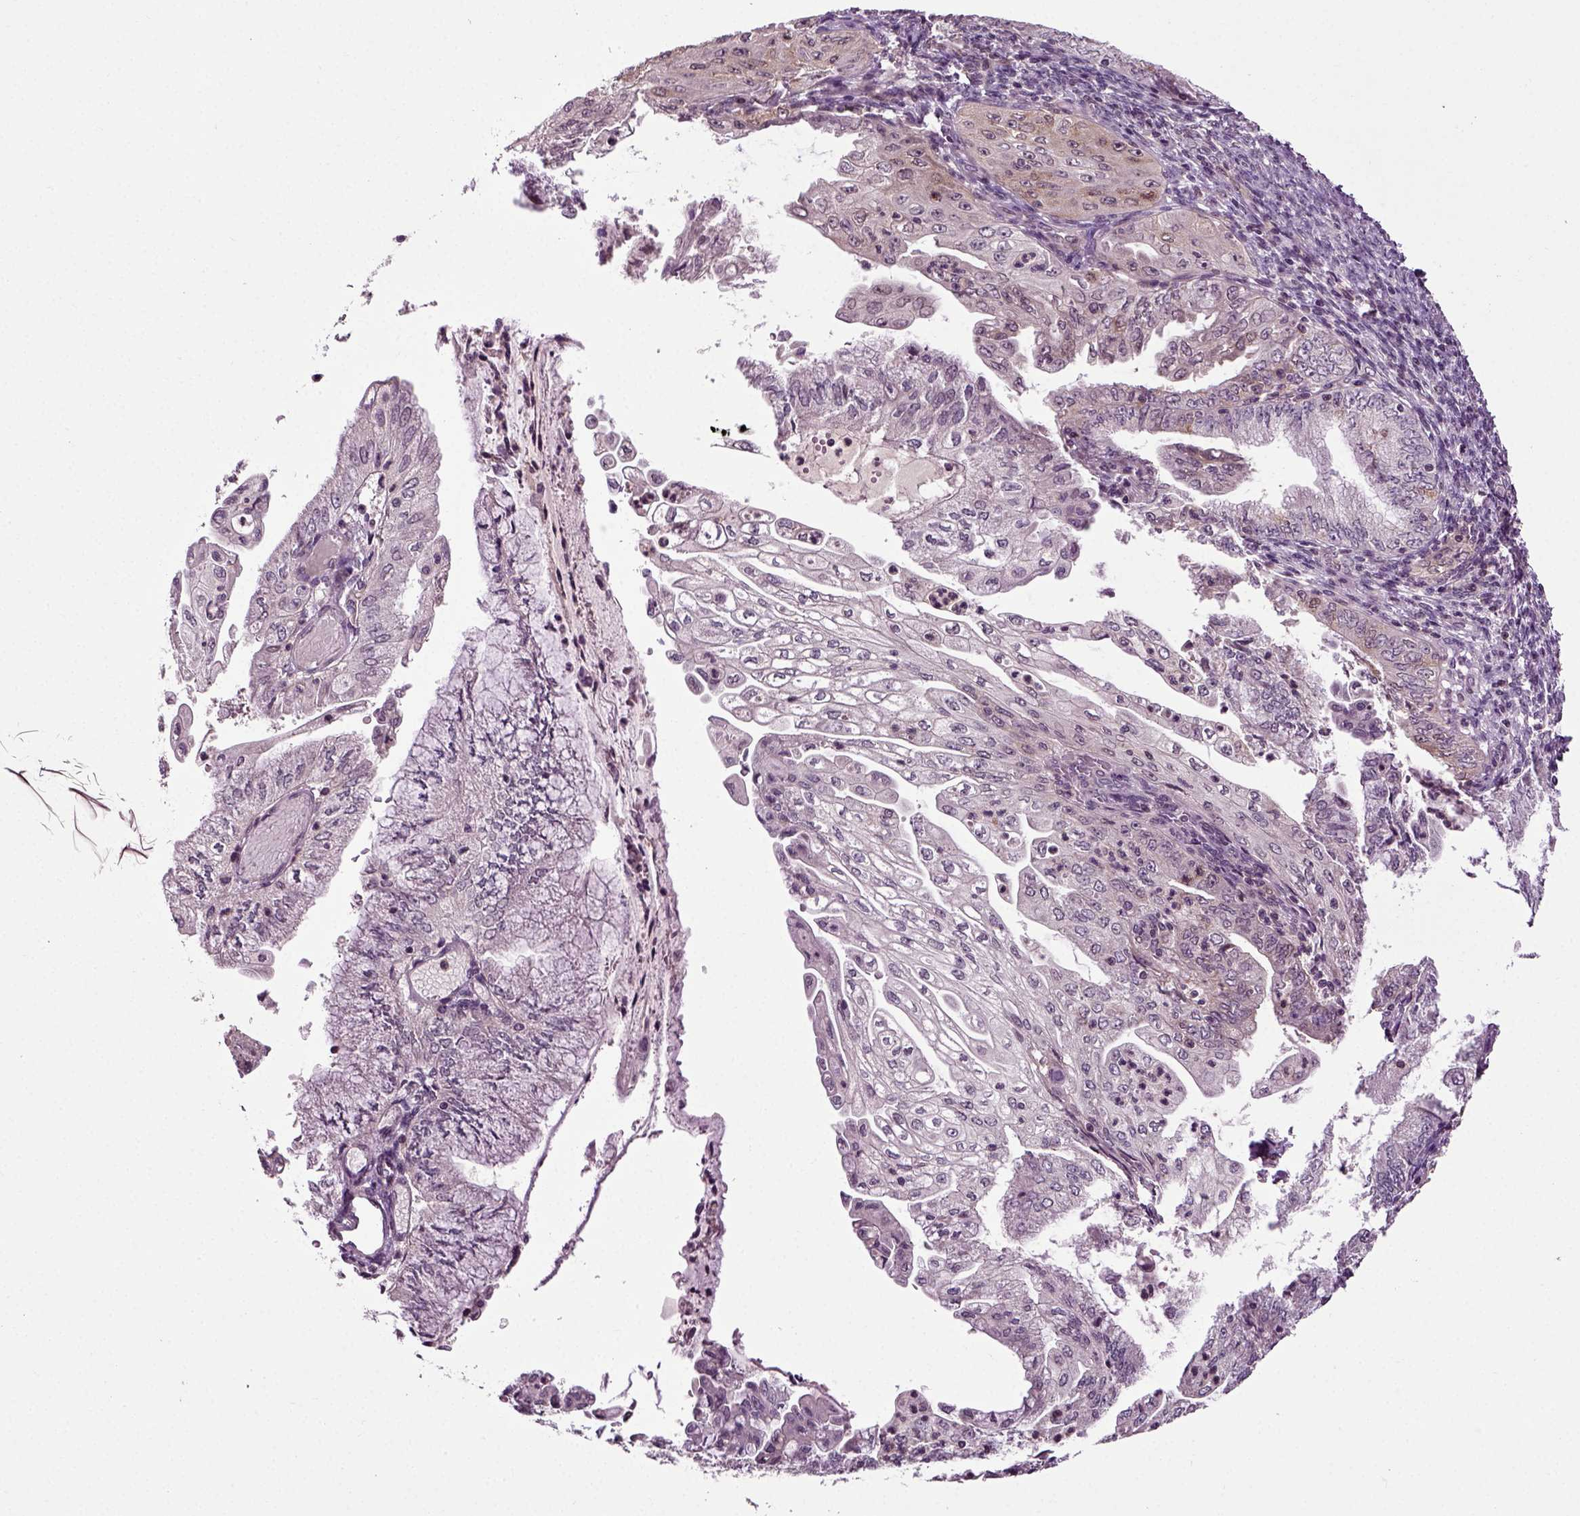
{"staining": {"intensity": "negative", "quantity": "none", "location": "none"}, "tissue": "endometrial cancer", "cell_type": "Tumor cells", "image_type": "cancer", "snomed": [{"axis": "morphology", "description": "Adenocarcinoma, NOS"}, {"axis": "topography", "description": "Endometrium"}], "caption": "Micrograph shows no protein expression in tumor cells of endometrial adenocarcinoma tissue. (Stains: DAB IHC with hematoxylin counter stain, Microscopy: brightfield microscopy at high magnification).", "gene": "KNSTRN", "patient": {"sex": "female", "age": 55}}